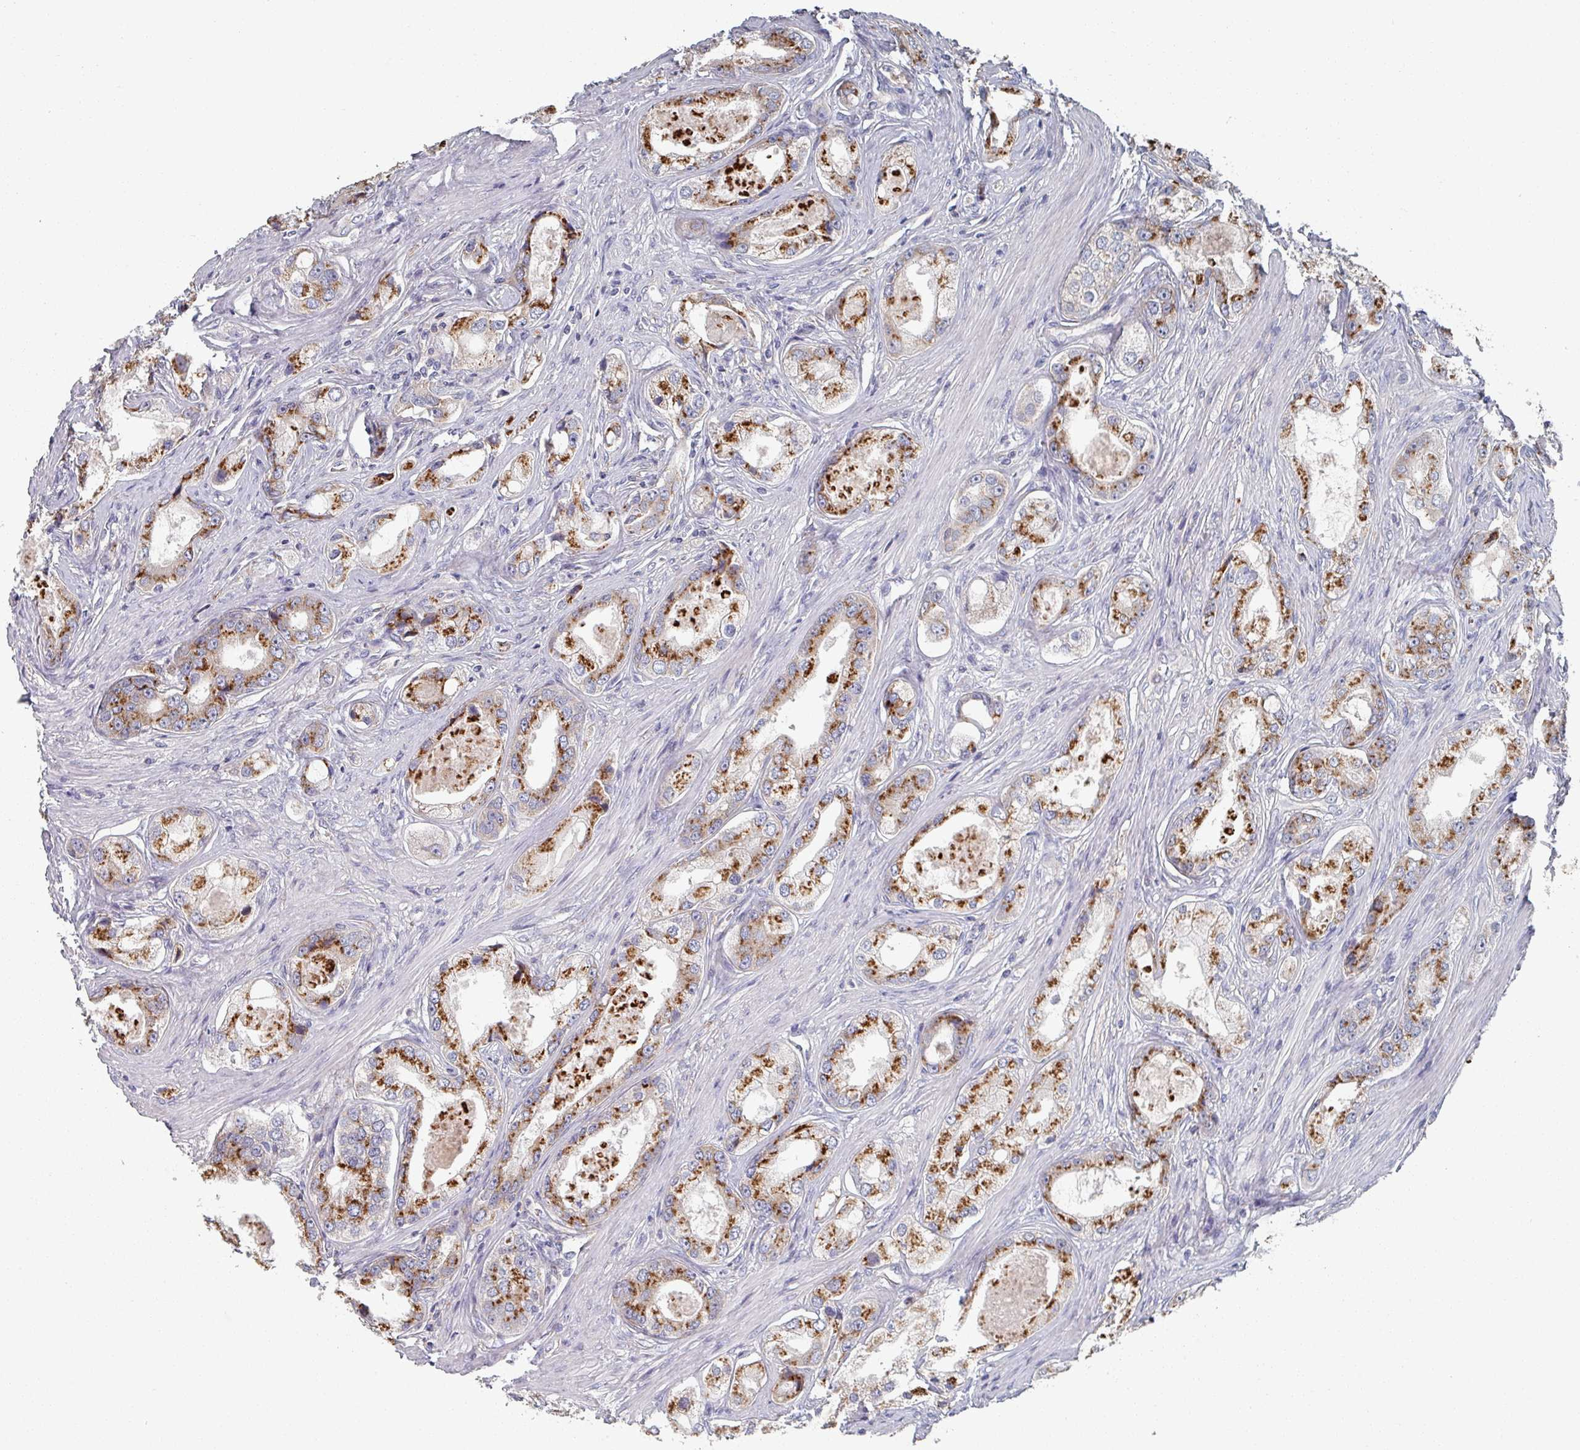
{"staining": {"intensity": "strong", "quantity": ">75%", "location": "cytoplasmic/membranous"}, "tissue": "prostate cancer", "cell_type": "Tumor cells", "image_type": "cancer", "snomed": [{"axis": "morphology", "description": "Adenocarcinoma, Low grade"}, {"axis": "topography", "description": "Prostate"}], "caption": "Approximately >75% of tumor cells in human prostate adenocarcinoma (low-grade) display strong cytoplasmic/membranous protein expression as visualized by brown immunohistochemical staining.", "gene": "EFL1", "patient": {"sex": "male", "age": 68}}